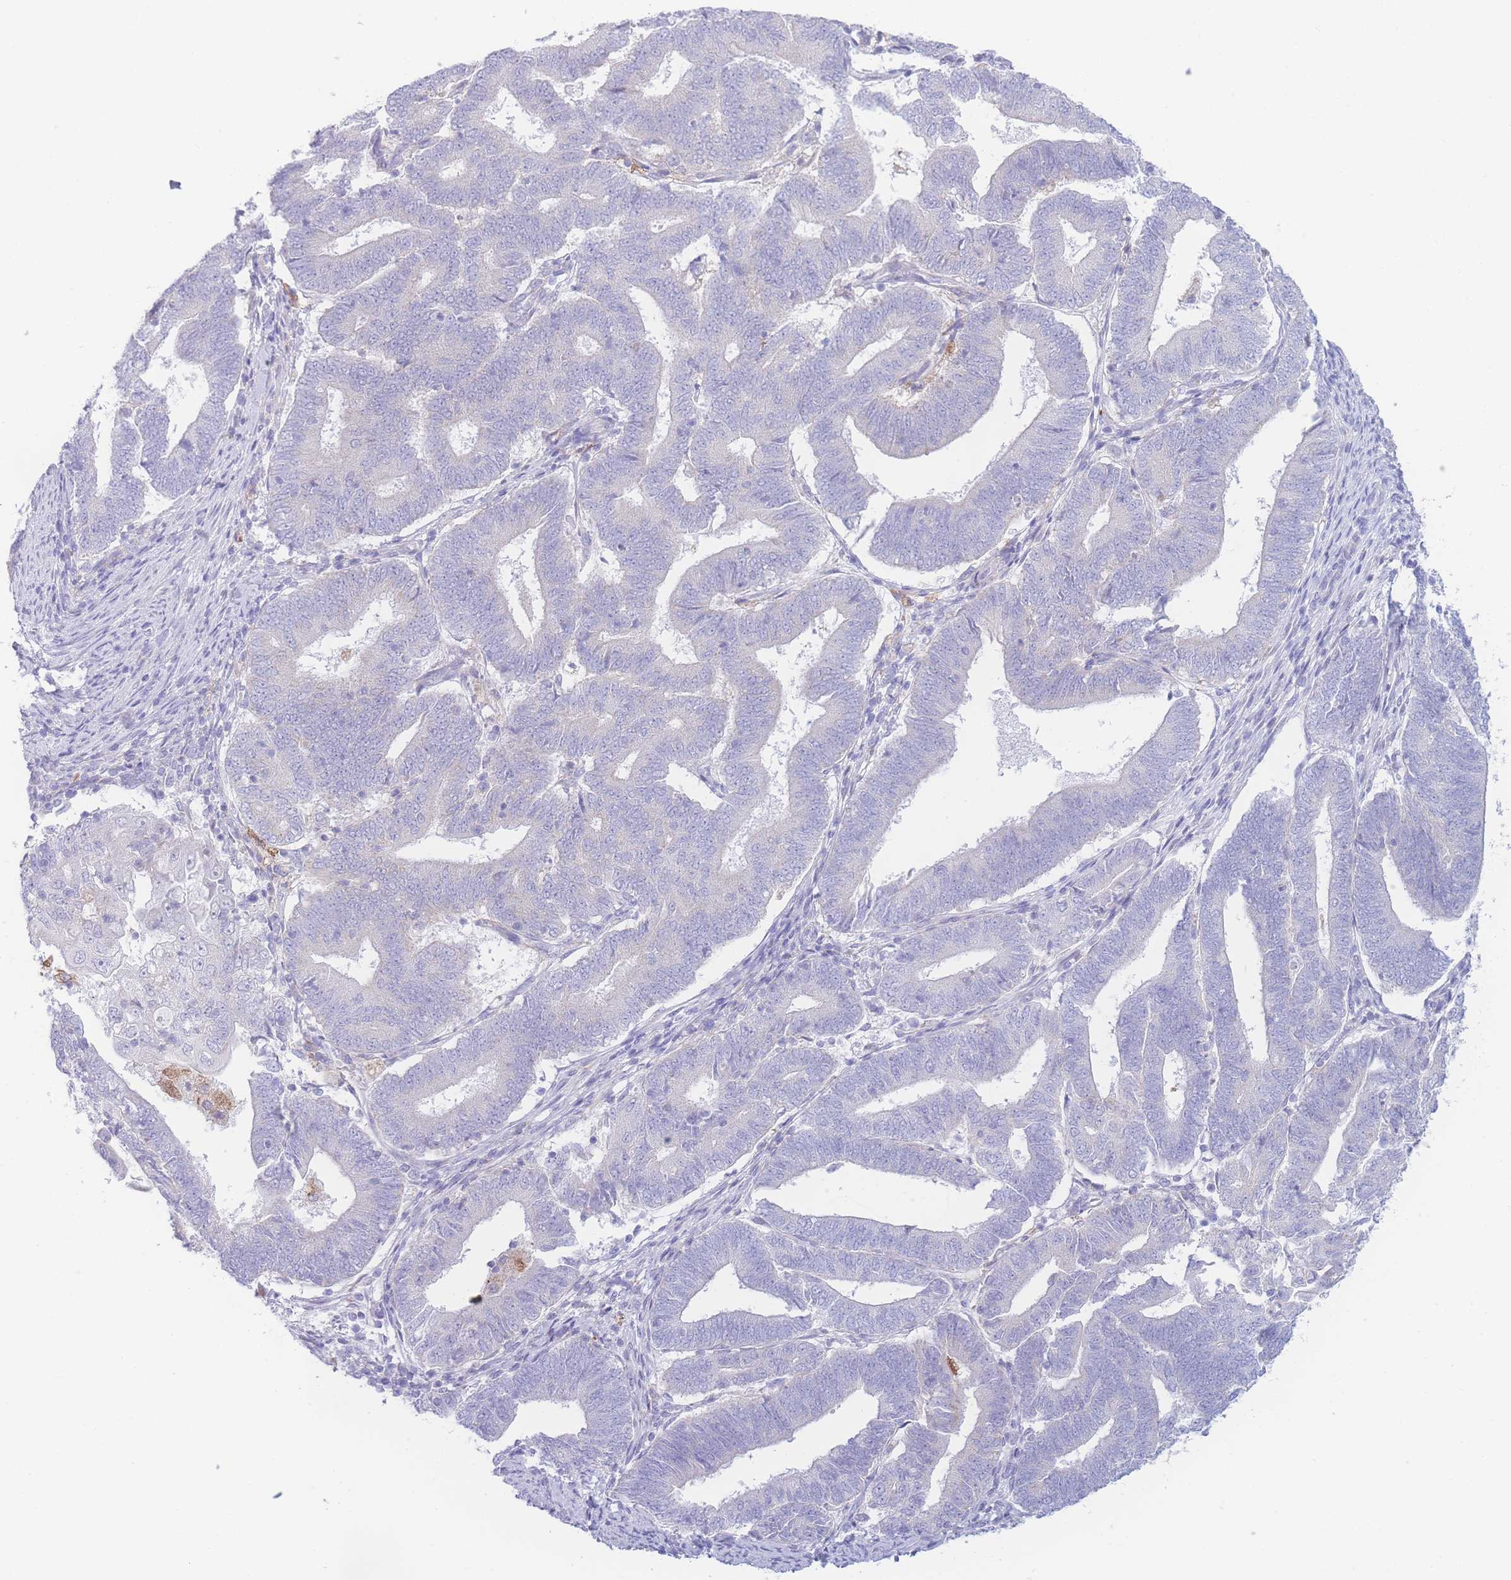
{"staining": {"intensity": "negative", "quantity": "none", "location": "none"}, "tissue": "endometrial cancer", "cell_type": "Tumor cells", "image_type": "cancer", "snomed": [{"axis": "morphology", "description": "Adenocarcinoma, NOS"}, {"axis": "topography", "description": "Endometrium"}], "caption": "IHC photomicrograph of human endometrial cancer (adenocarcinoma) stained for a protein (brown), which exhibits no staining in tumor cells.", "gene": "NBEAL1", "patient": {"sex": "female", "age": 70}}